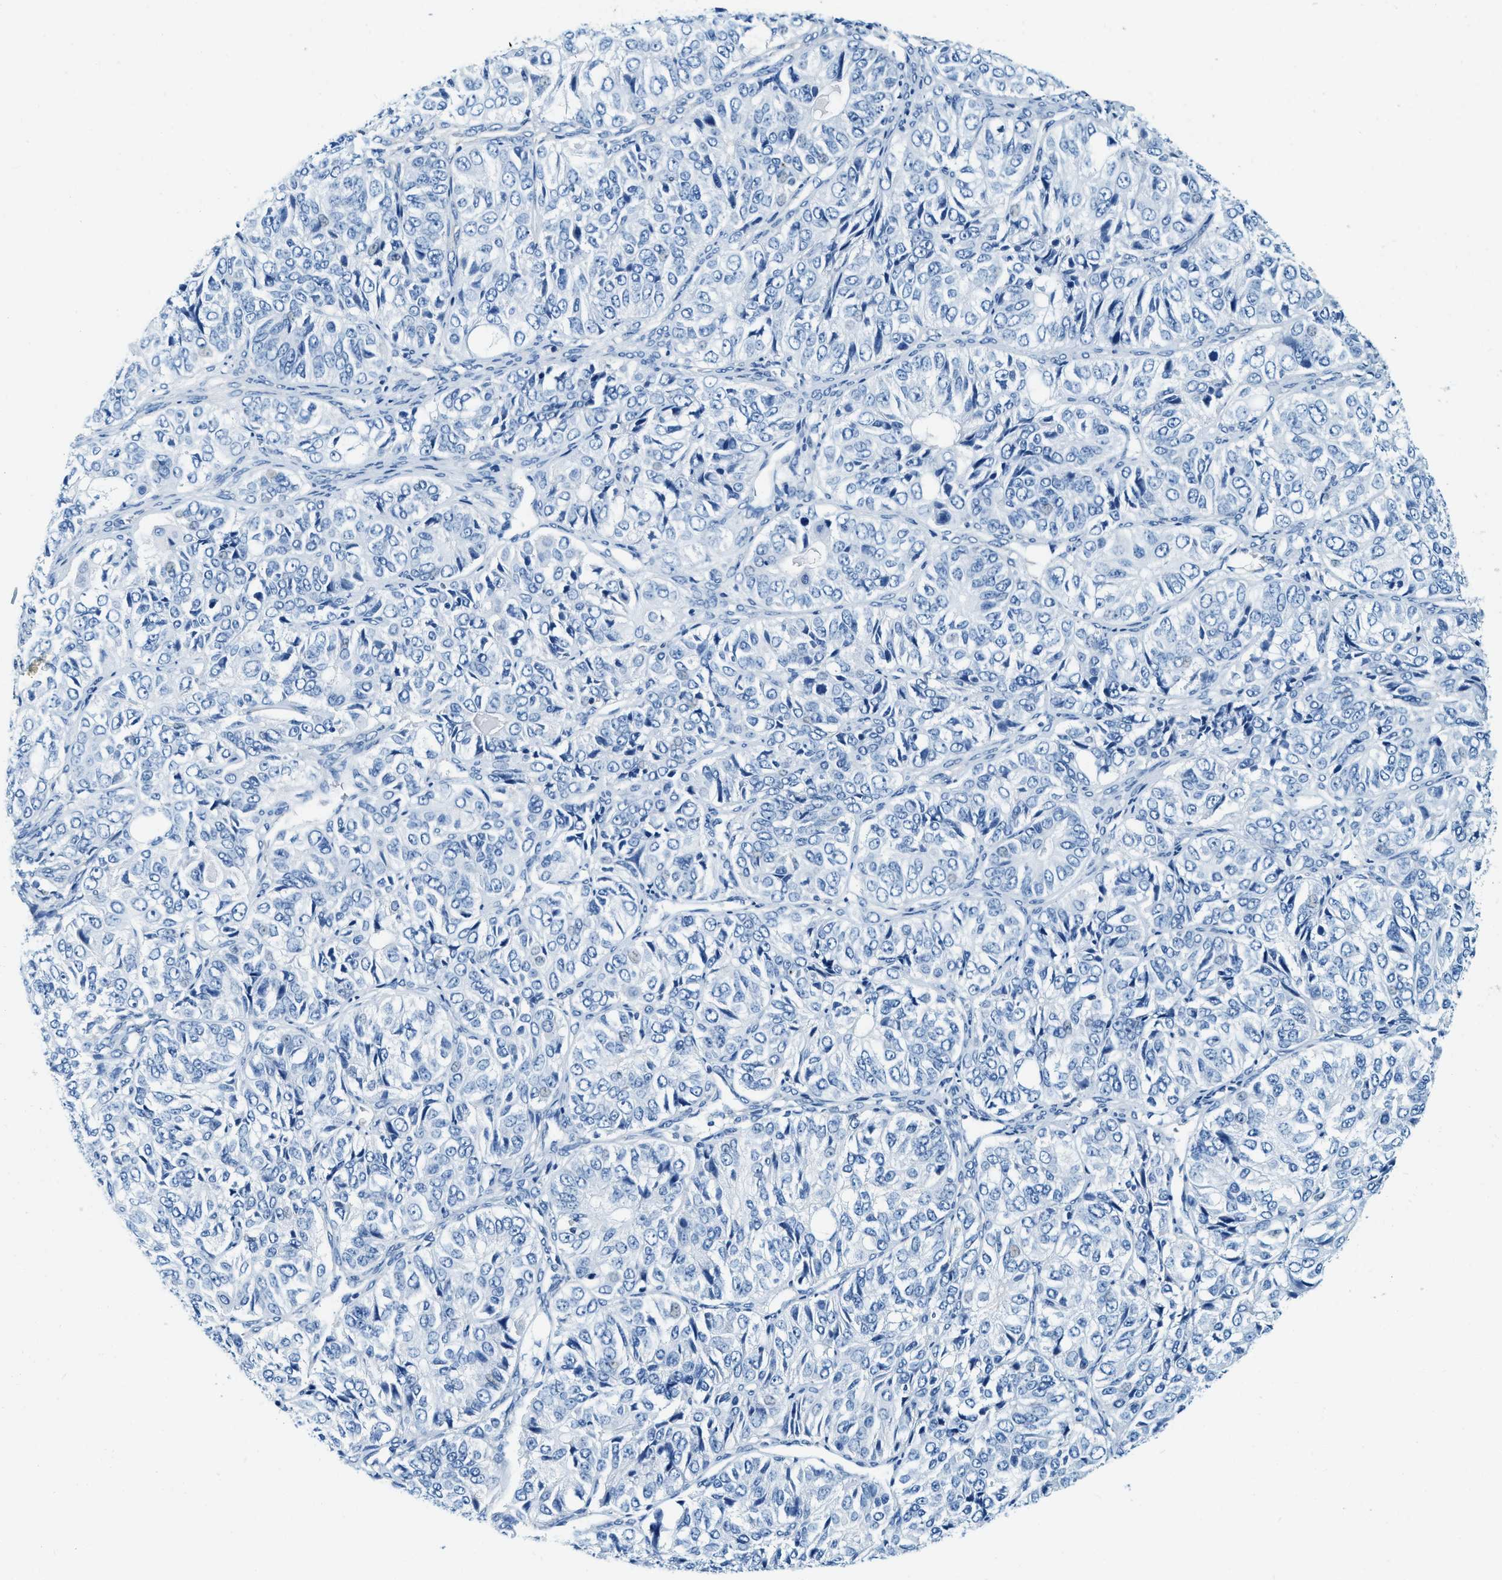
{"staining": {"intensity": "negative", "quantity": "none", "location": "none"}, "tissue": "ovarian cancer", "cell_type": "Tumor cells", "image_type": "cancer", "snomed": [{"axis": "morphology", "description": "Carcinoma, endometroid"}, {"axis": "topography", "description": "Ovary"}], "caption": "This is a histopathology image of immunohistochemistry staining of ovarian cancer (endometroid carcinoma), which shows no staining in tumor cells.", "gene": "EIF2AK2", "patient": {"sex": "female", "age": 51}}